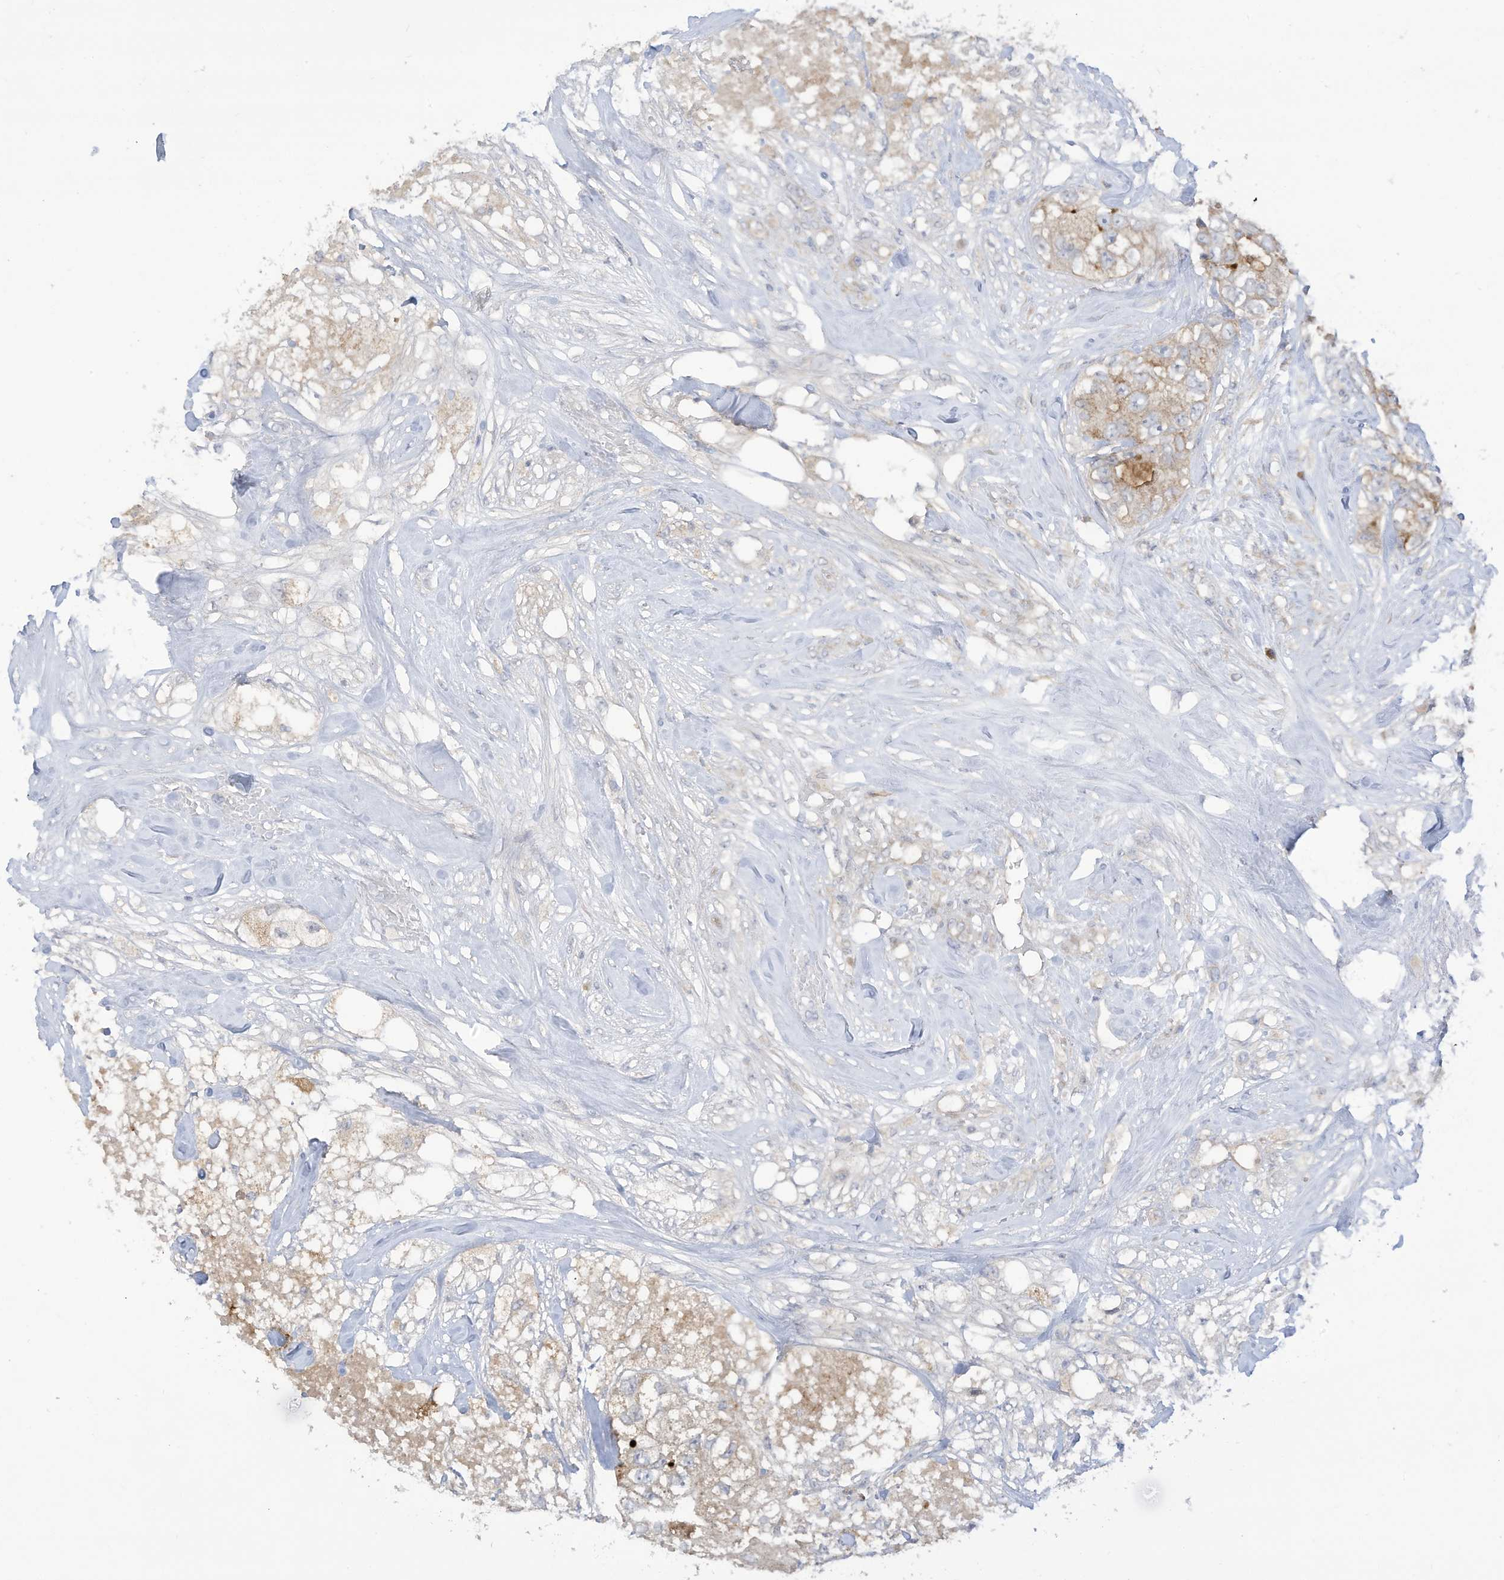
{"staining": {"intensity": "weak", "quantity": "<25%", "location": "cytoplasmic/membranous"}, "tissue": "breast cancer", "cell_type": "Tumor cells", "image_type": "cancer", "snomed": [{"axis": "morphology", "description": "Duct carcinoma"}, {"axis": "topography", "description": "Breast"}], "caption": "This is a histopathology image of immunohistochemistry staining of breast intraductal carcinoma, which shows no expression in tumor cells. (DAB (3,3'-diaminobenzidine) immunohistochemistry (IHC) with hematoxylin counter stain).", "gene": "LRRN2", "patient": {"sex": "female", "age": 62}}